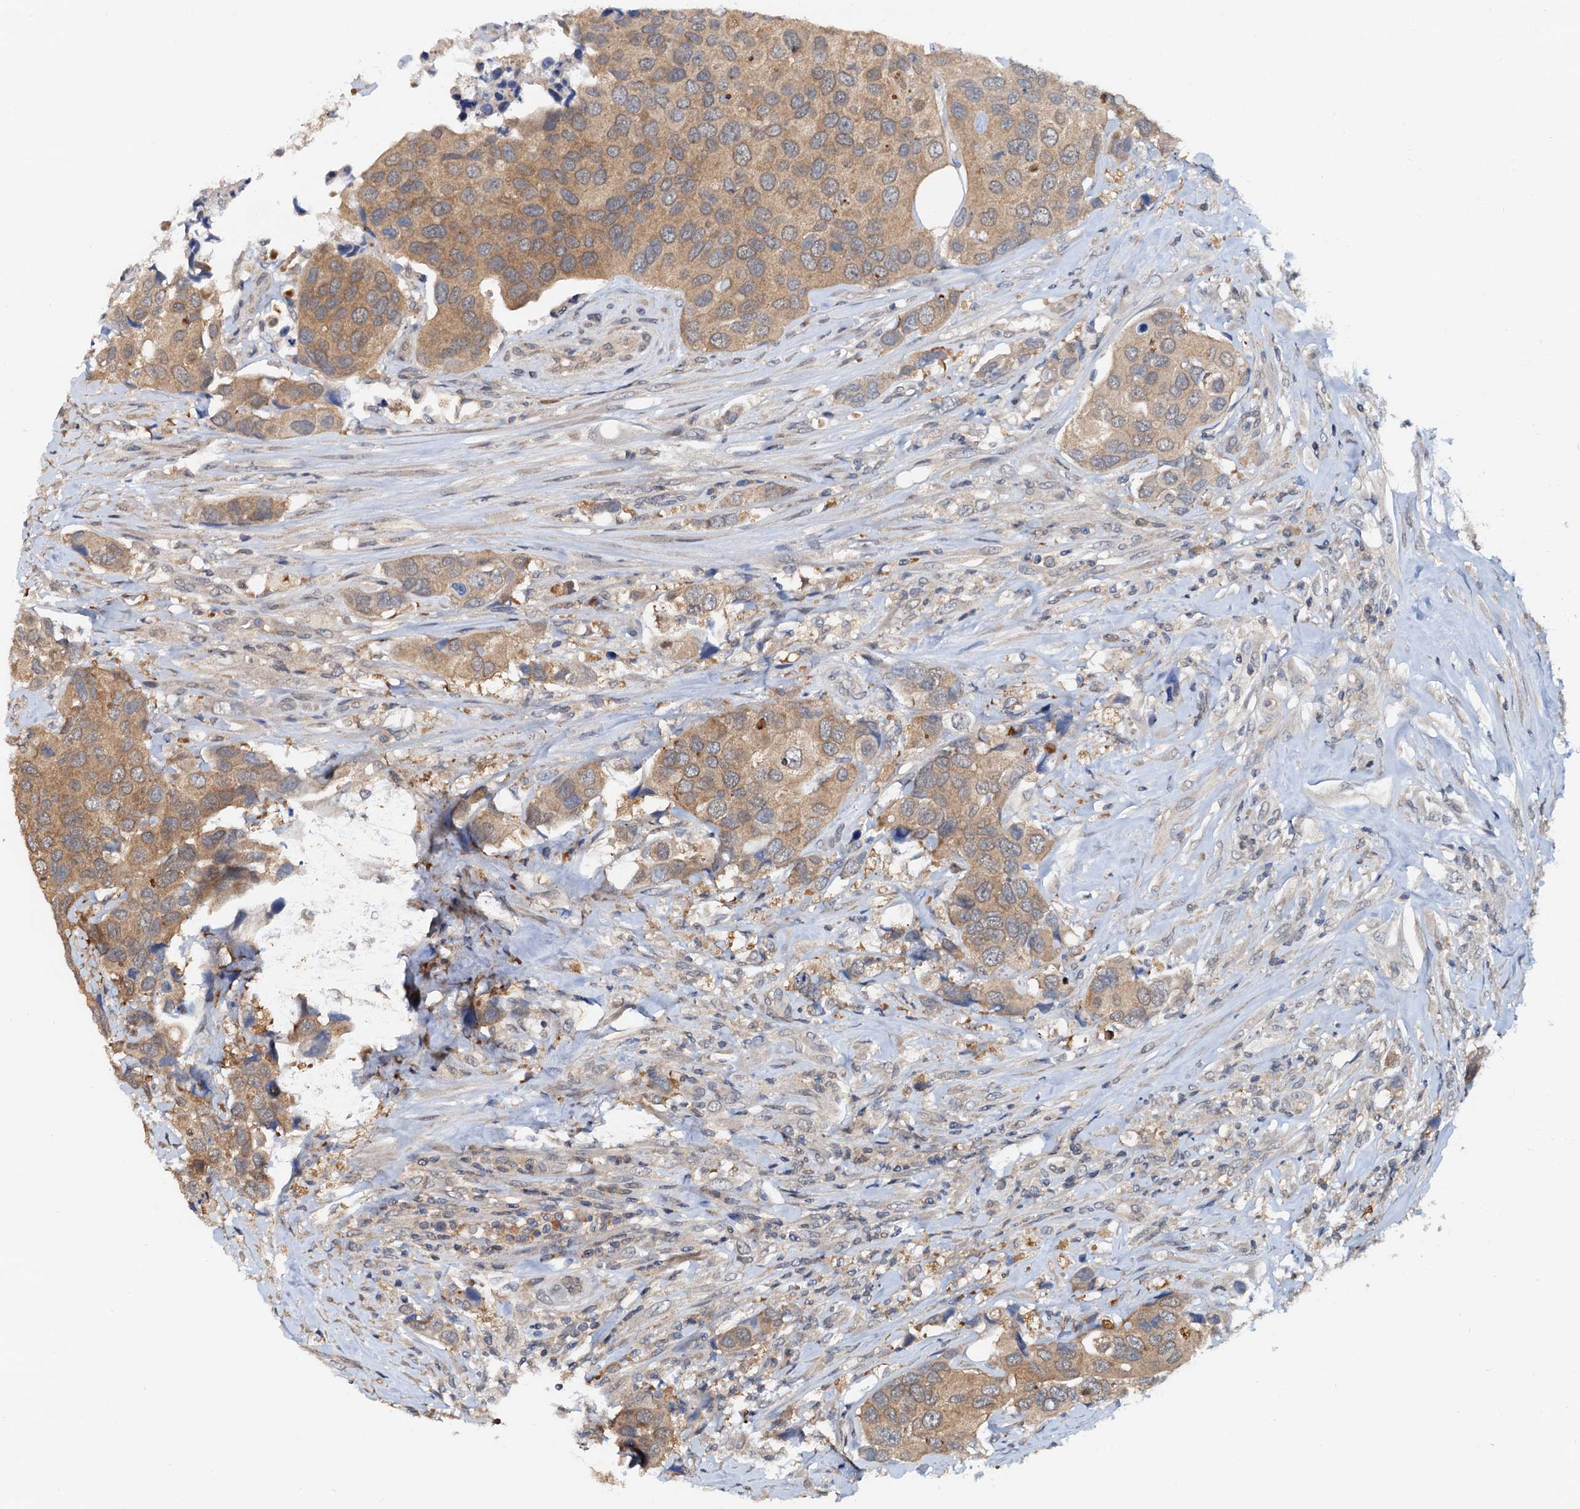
{"staining": {"intensity": "moderate", "quantity": ">75%", "location": "cytoplasmic/membranous"}, "tissue": "urothelial cancer", "cell_type": "Tumor cells", "image_type": "cancer", "snomed": [{"axis": "morphology", "description": "Urothelial carcinoma, High grade"}, {"axis": "topography", "description": "Urinary bladder"}], "caption": "Immunohistochemical staining of urothelial carcinoma (high-grade) demonstrates moderate cytoplasmic/membranous protein expression in about >75% of tumor cells.", "gene": "PTGES3", "patient": {"sex": "male", "age": 74}}